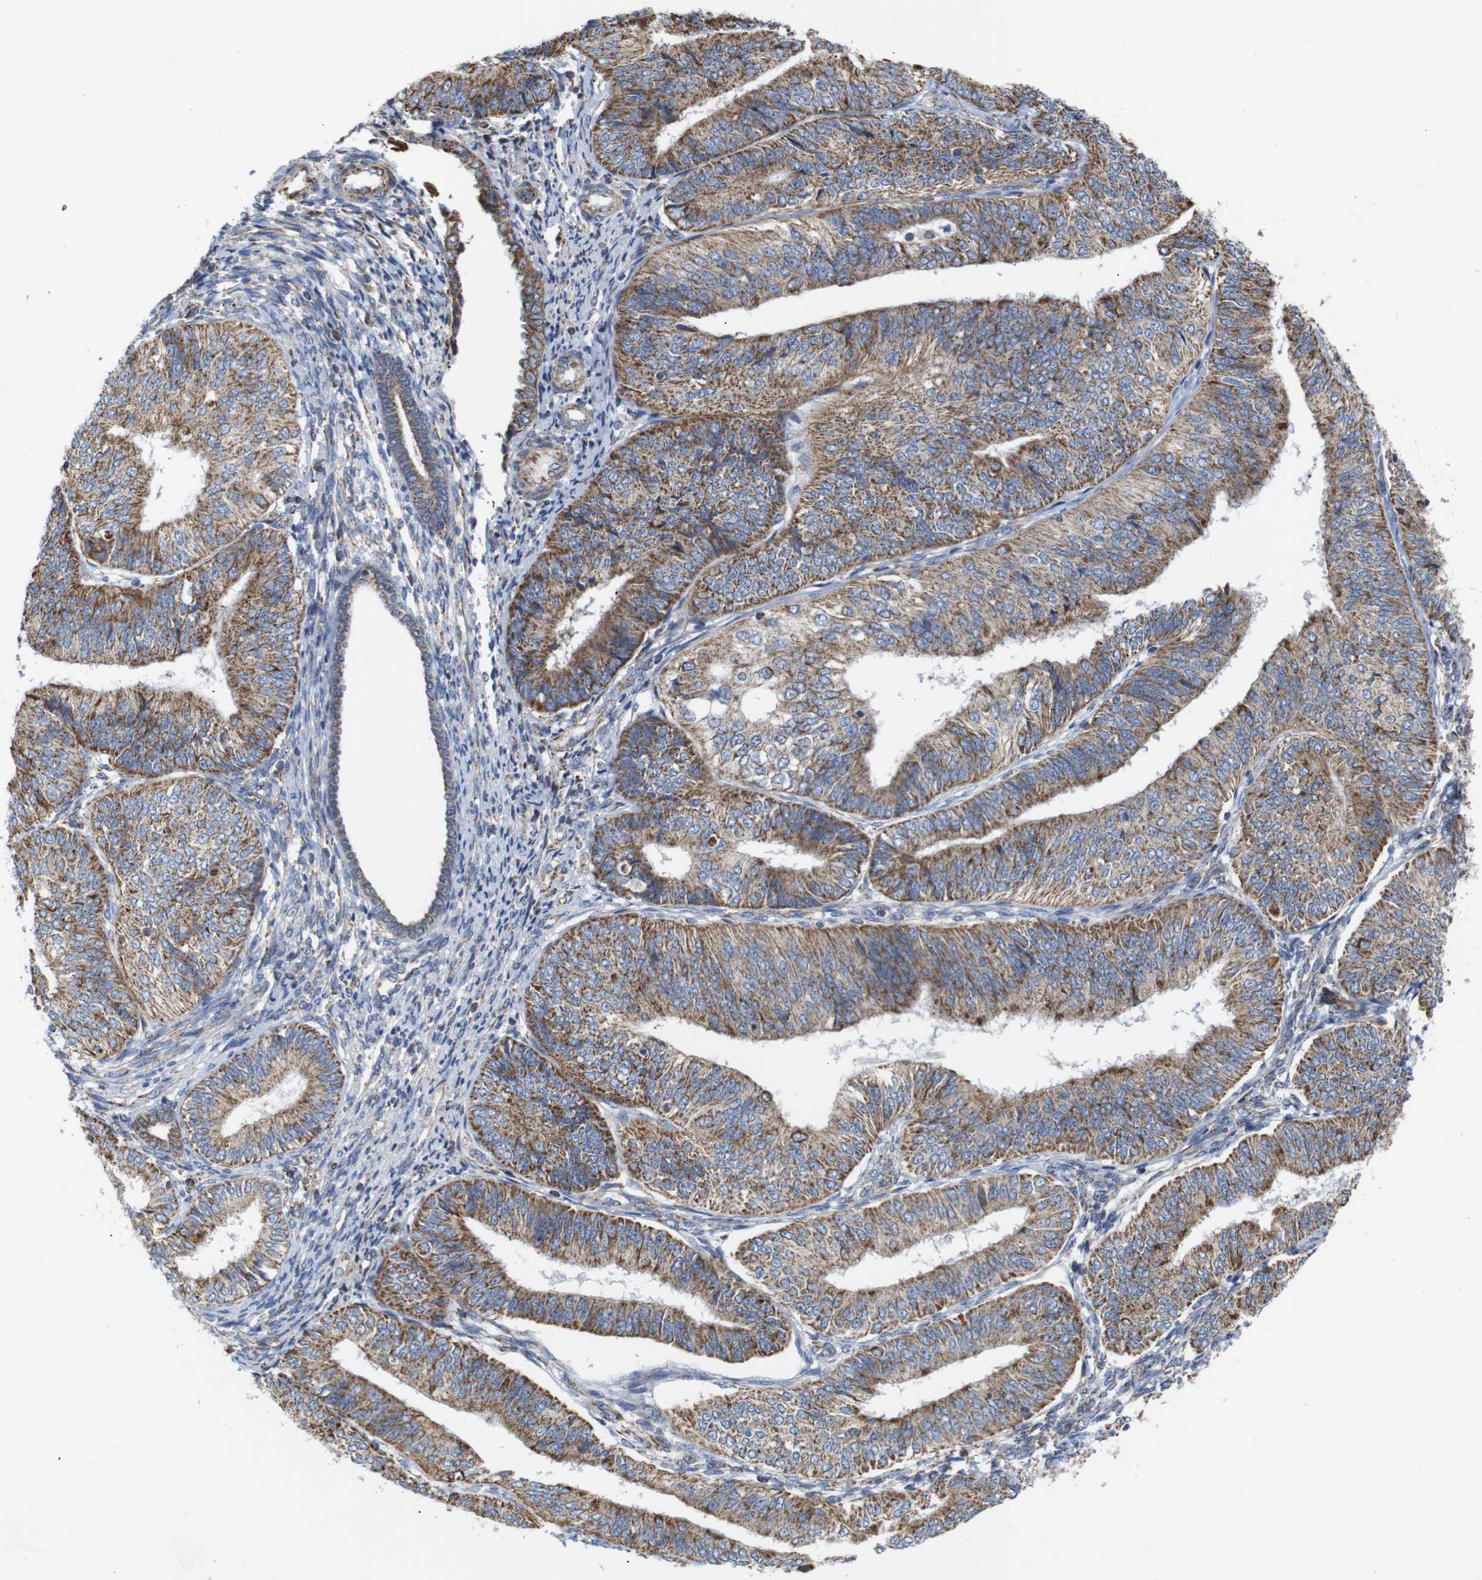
{"staining": {"intensity": "moderate", "quantity": ">75%", "location": "cytoplasmic/membranous"}, "tissue": "endometrial cancer", "cell_type": "Tumor cells", "image_type": "cancer", "snomed": [{"axis": "morphology", "description": "Adenocarcinoma, NOS"}, {"axis": "topography", "description": "Endometrium"}], "caption": "Moderate cytoplasmic/membranous protein expression is present in approximately >75% of tumor cells in adenocarcinoma (endometrial).", "gene": "FAM171B", "patient": {"sex": "female", "age": 58}}